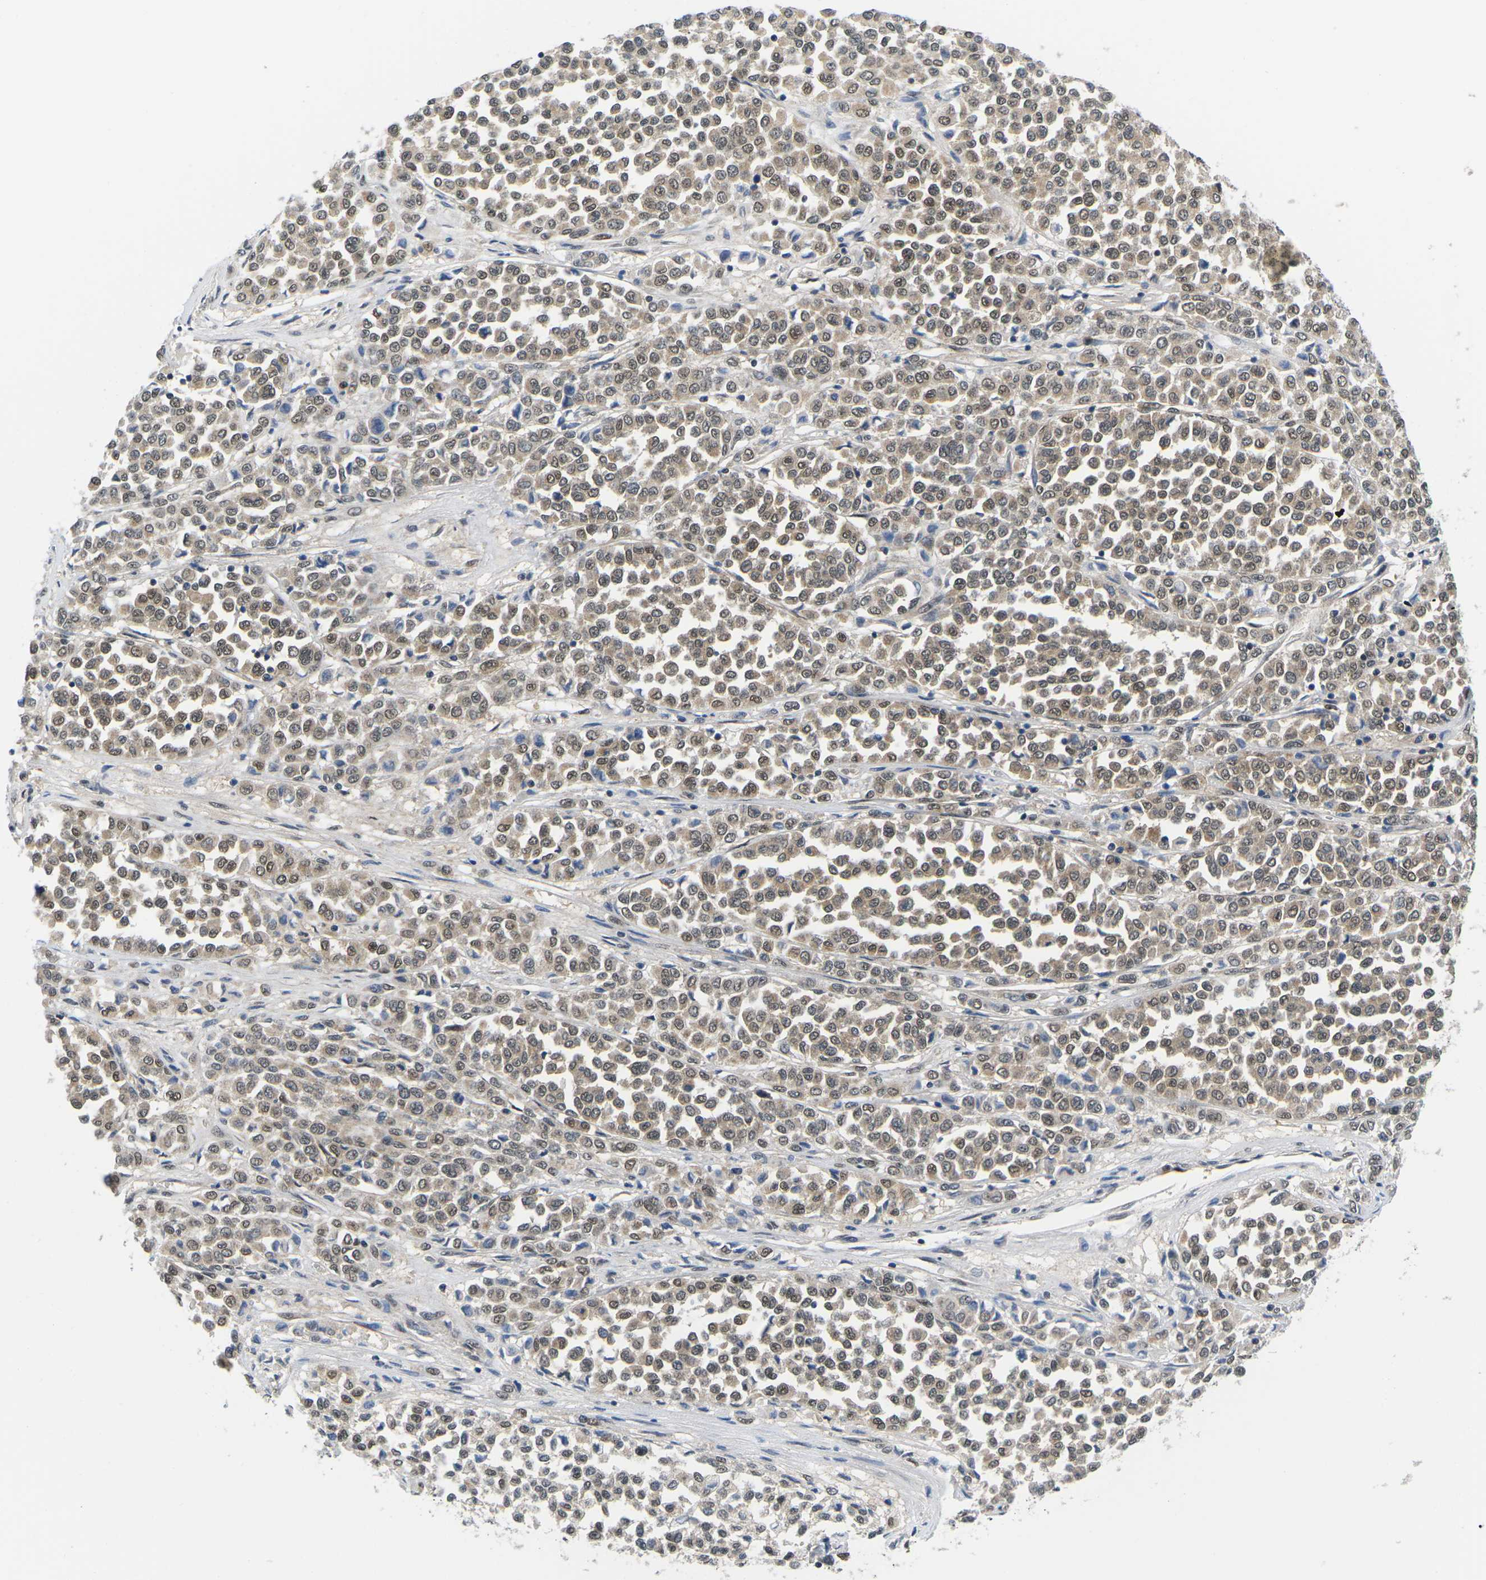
{"staining": {"intensity": "moderate", "quantity": ">75%", "location": "cytoplasmic/membranous,nuclear"}, "tissue": "melanoma", "cell_type": "Tumor cells", "image_type": "cancer", "snomed": [{"axis": "morphology", "description": "Malignant melanoma, Metastatic site"}, {"axis": "topography", "description": "Pancreas"}], "caption": "A brown stain labels moderate cytoplasmic/membranous and nuclear positivity of a protein in melanoma tumor cells.", "gene": "UBA7", "patient": {"sex": "female", "age": 30}}